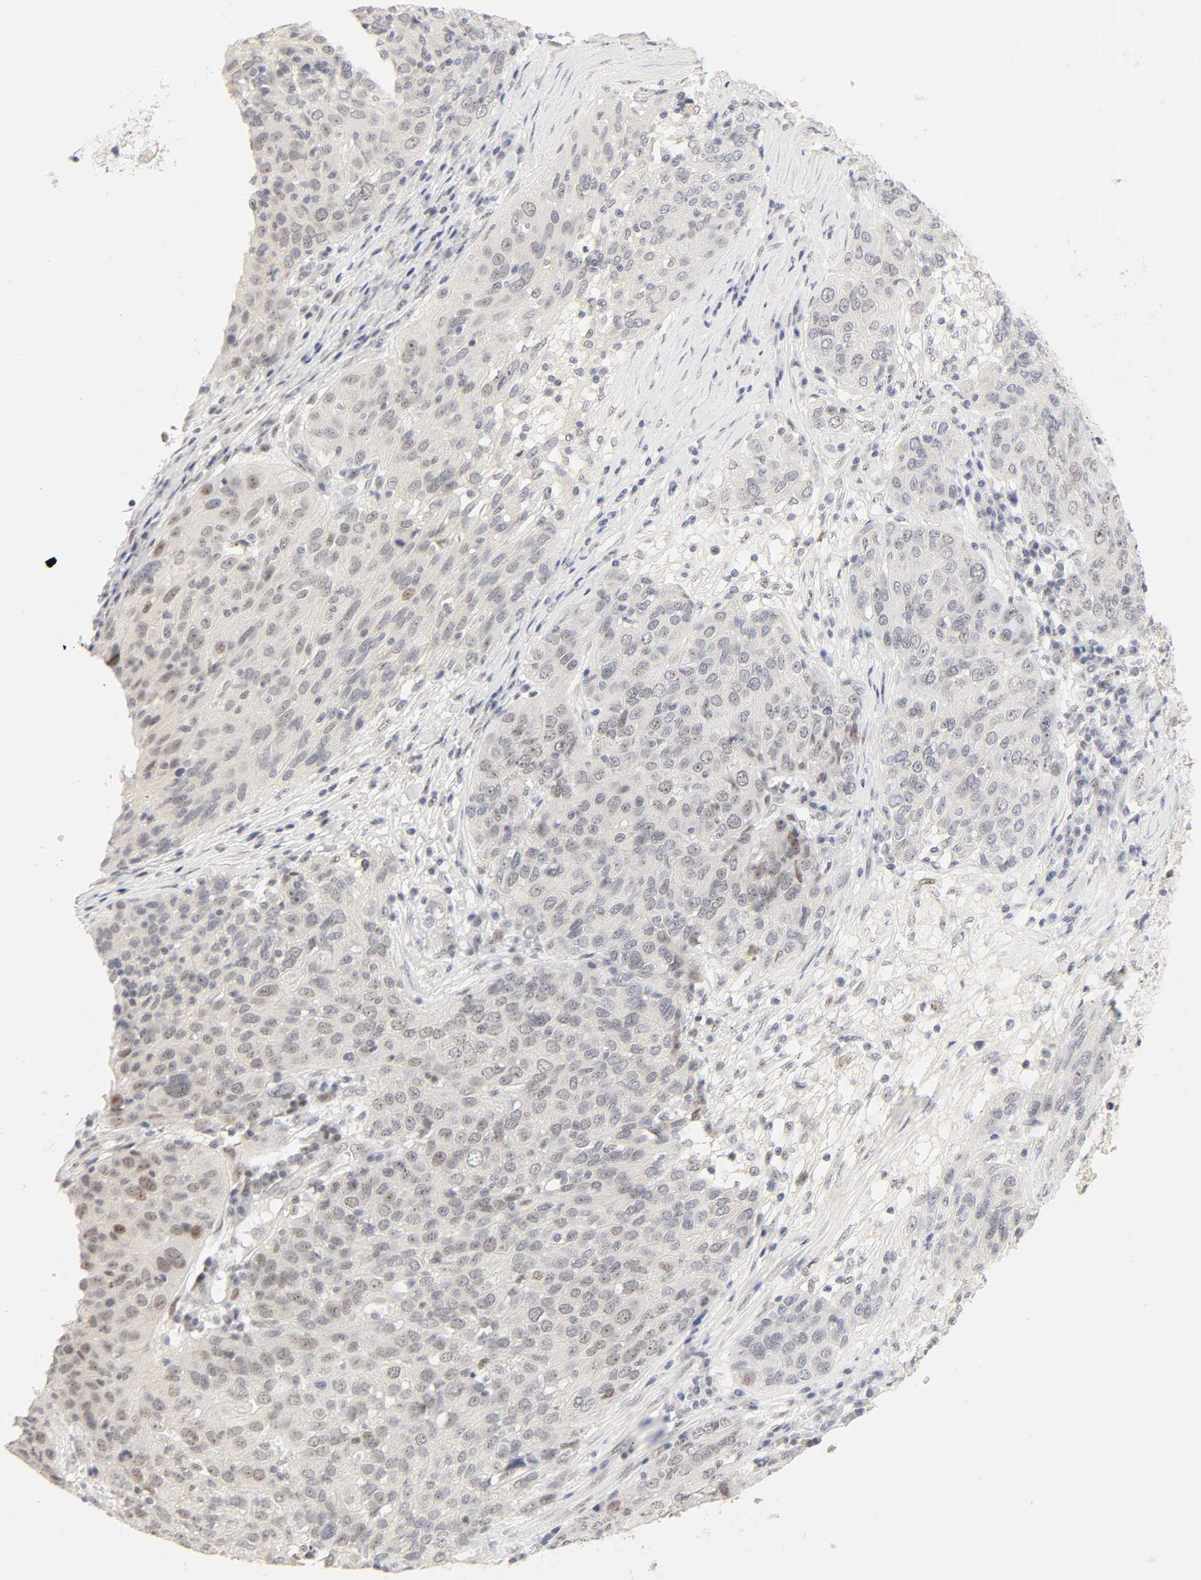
{"staining": {"intensity": "weak", "quantity": "<25%", "location": "nuclear"}, "tissue": "ovarian cancer", "cell_type": "Tumor cells", "image_type": "cancer", "snomed": [{"axis": "morphology", "description": "Carcinoma, endometroid"}, {"axis": "topography", "description": "Ovary"}], "caption": "High magnification brightfield microscopy of ovarian endometroid carcinoma stained with DAB (3,3'-diaminobenzidine) (brown) and counterstained with hematoxylin (blue): tumor cells show no significant positivity.", "gene": "MNAT1", "patient": {"sex": "female", "age": 50}}